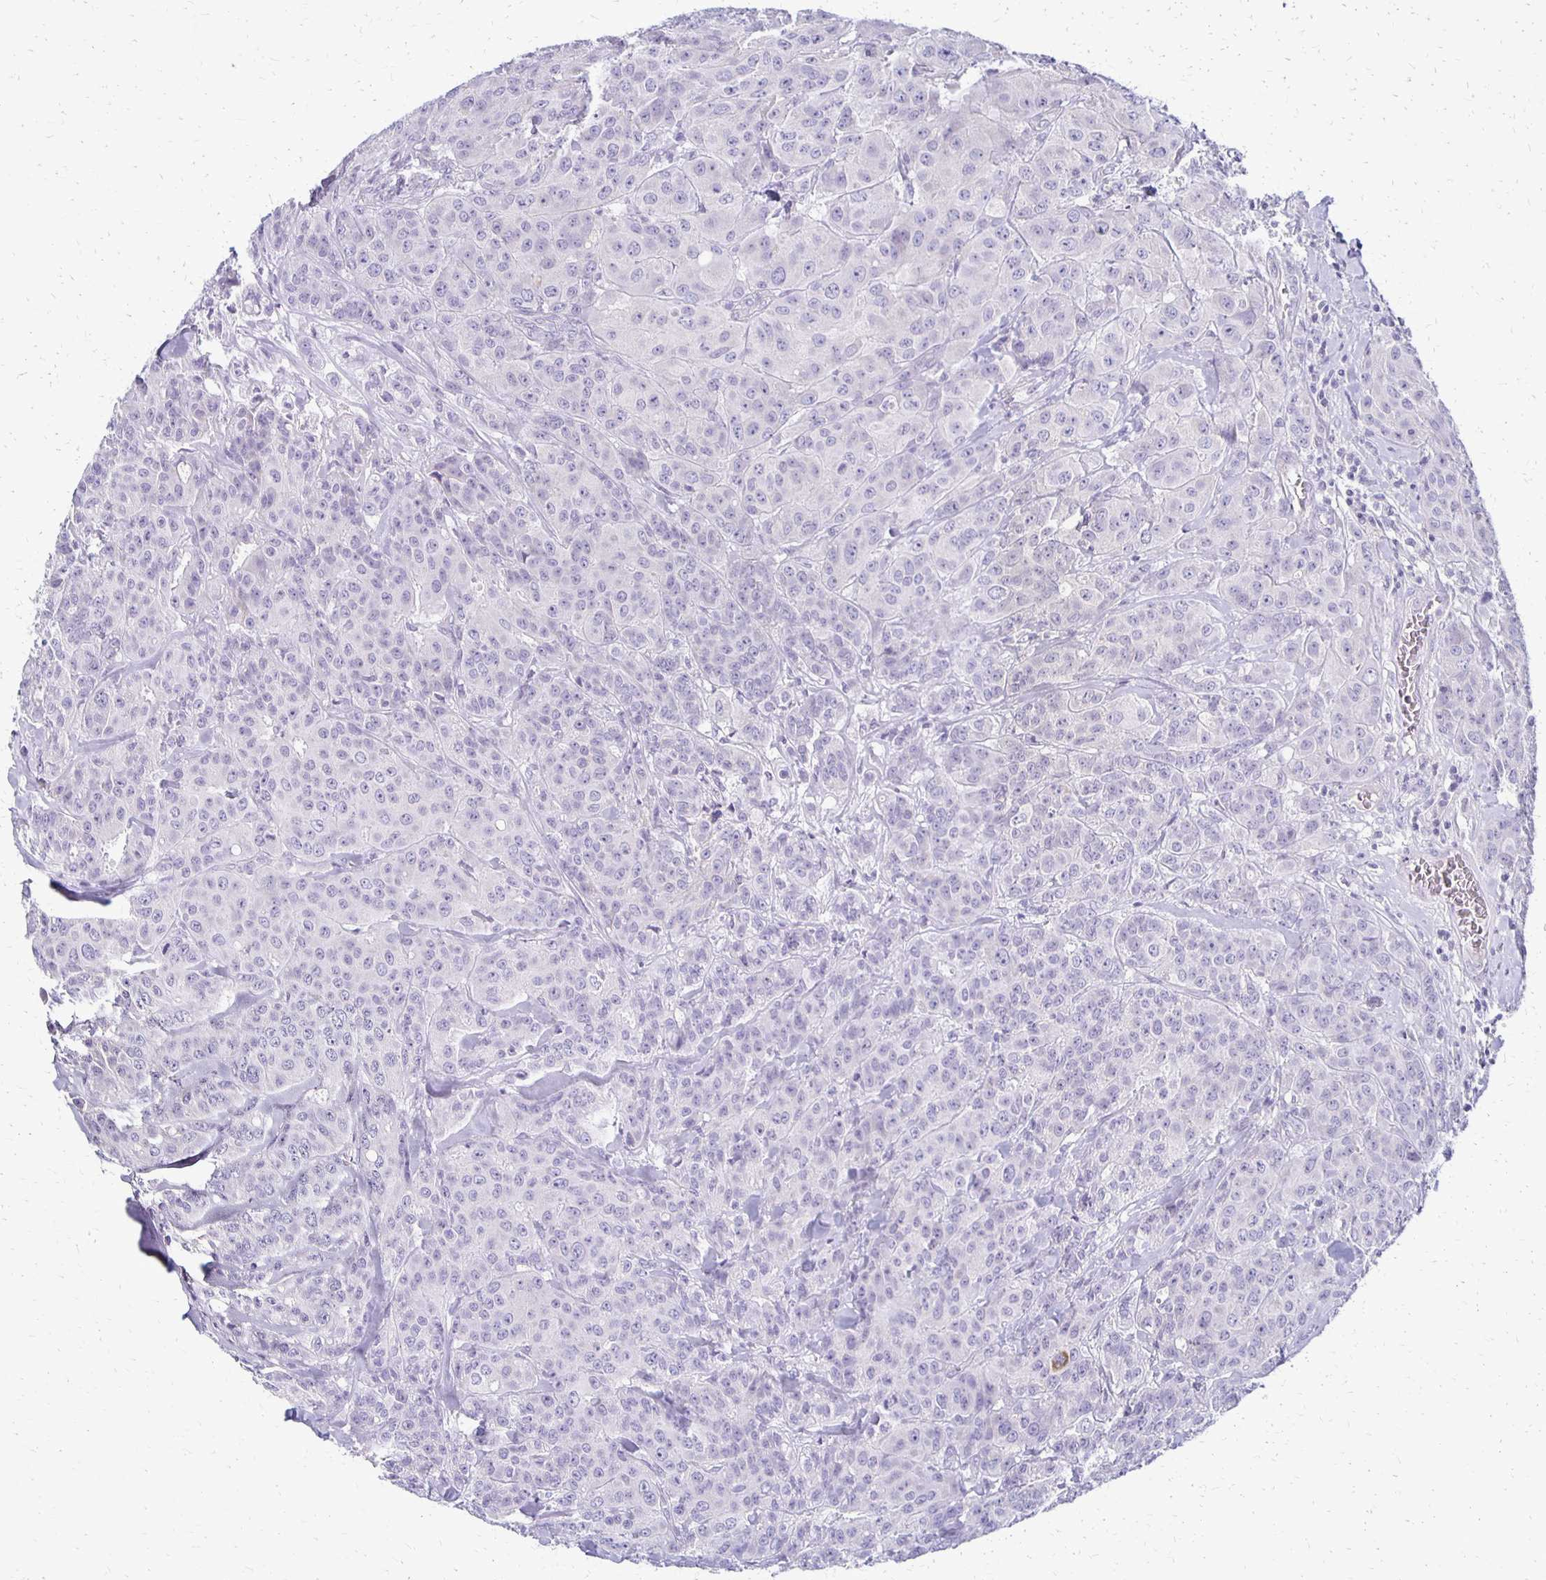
{"staining": {"intensity": "negative", "quantity": "none", "location": "none"}, "tissue": "breast cancer", "cell_type": "Tumor cells", "image_type": "cancer", "snomed": [{"axis": "morphology", "description": "Normal tissue, NOS"}, {"axis": "morphology", "description": "Duct carcinoma"}, {"axis": "topography", "description": "Breast"}], "caption": "This image is of breast infiltrating ductal carcinoma stained with immunohistochemistry (IHC) to label a protein in brown with the nuclei are counter-stained blue. There is no expression in tumor cells.", "gene": "RHOC", "patient": {"sex": "female", "age": 43}}